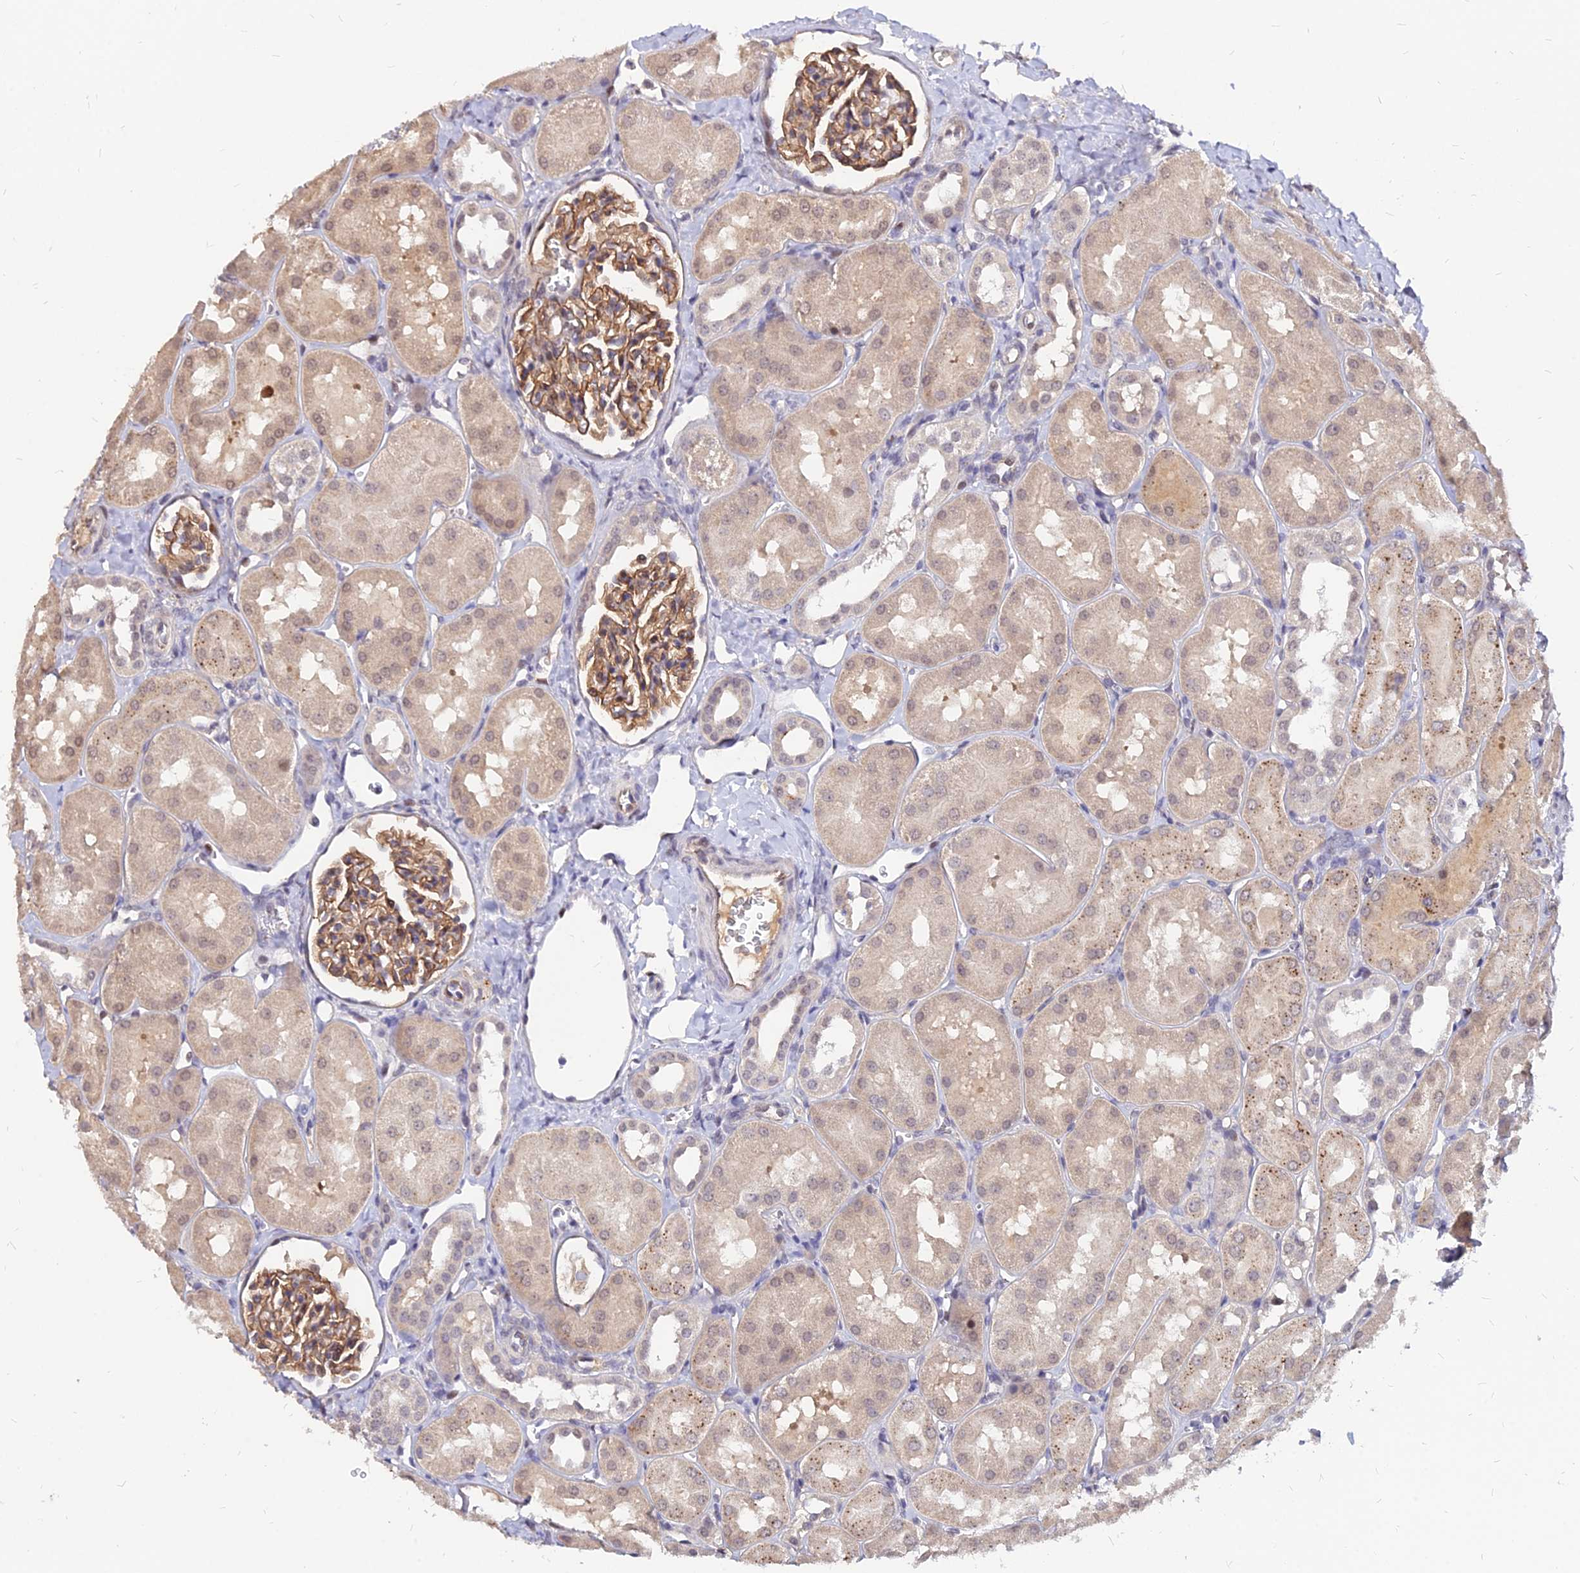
{"staining": {"intensity": "moderate", "quantity": ">75%", "location": "cytoplasmic/membranous"}, "tissue": "kidney", "cell_type": "Cells in glomeruli", "image_type": "normal", "snomed": [{"axis": "morphology", "description": "Normal tissue, NOS"}, {"axis": "topography", "description": "Kidney"}, {"axis": "topography", "description": "Urinary bladder"}], "caption": "High-power microscopy captured an IHC image of benign kidney, revealing moderate cytoplasmic/membranous positivity in approximately >75% of cells in glomeruli. Using DAB (3,3'-diaminobenzidine) (brown) and hematoxylin (blue) stains, captured at high magnification using brightfield microscopy.", "gene": "C11orf68", "patient": {"sex": "male", "age": 16}}